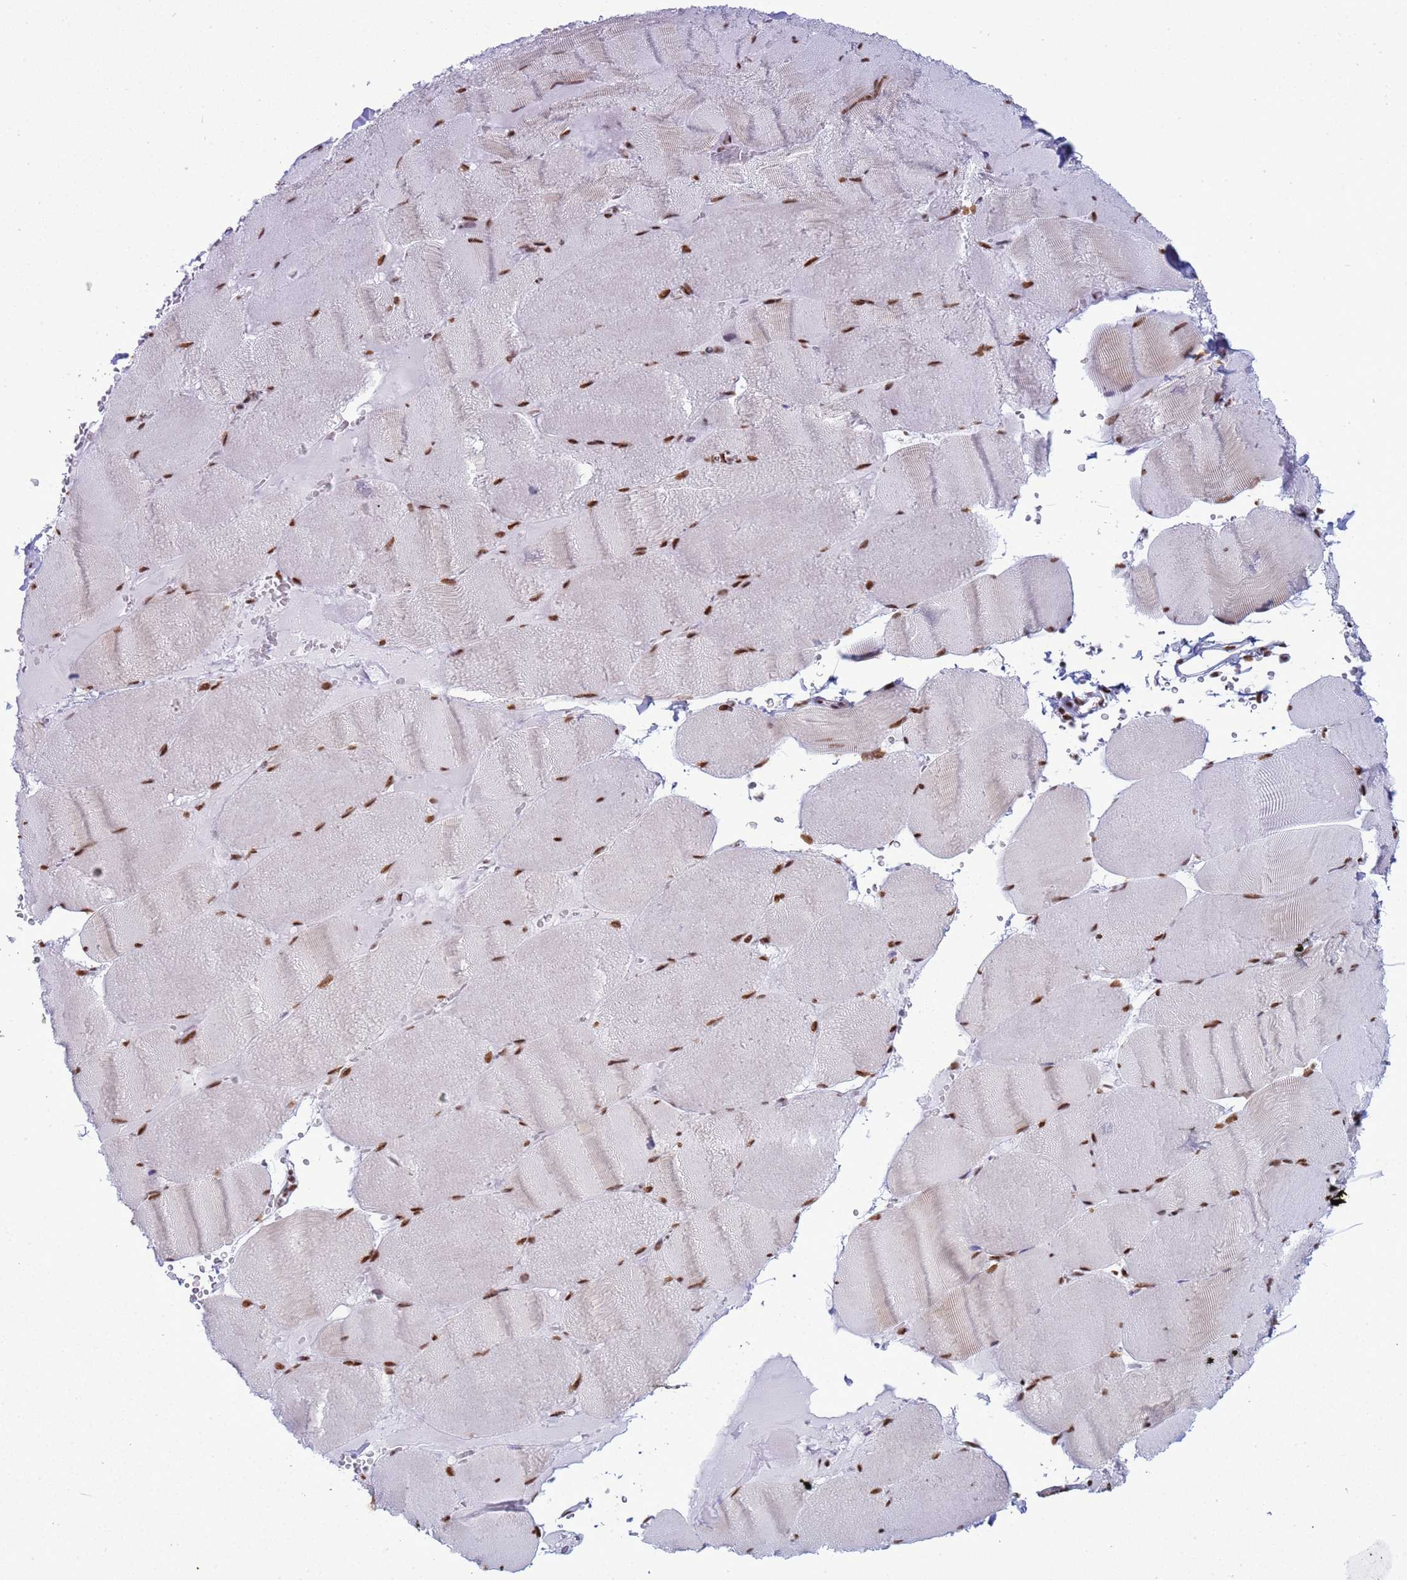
{"staining": {"intensity": "moderate", "quantity": ">75%", "location": "nuclear"}, "tissue": "skeletal muscle", "cell_type": "Myocytes", "image_type": "normal", "snomed": [{"axis": "morphology", "description": "Normal tissue, NOS"}, {"axis": "topography", "description": "Skeletal muscle"}, {"axis": "topography", "description": "Head-Neck"}], "caption": "Skeletal muscle stained with DAB immunohistochemistry (IHC) reveals medium levels of moderate nuclear expression in approximately >75% of myocytes.", "gene": "RALY", "patient": {"sex": "male", "age": 66}}